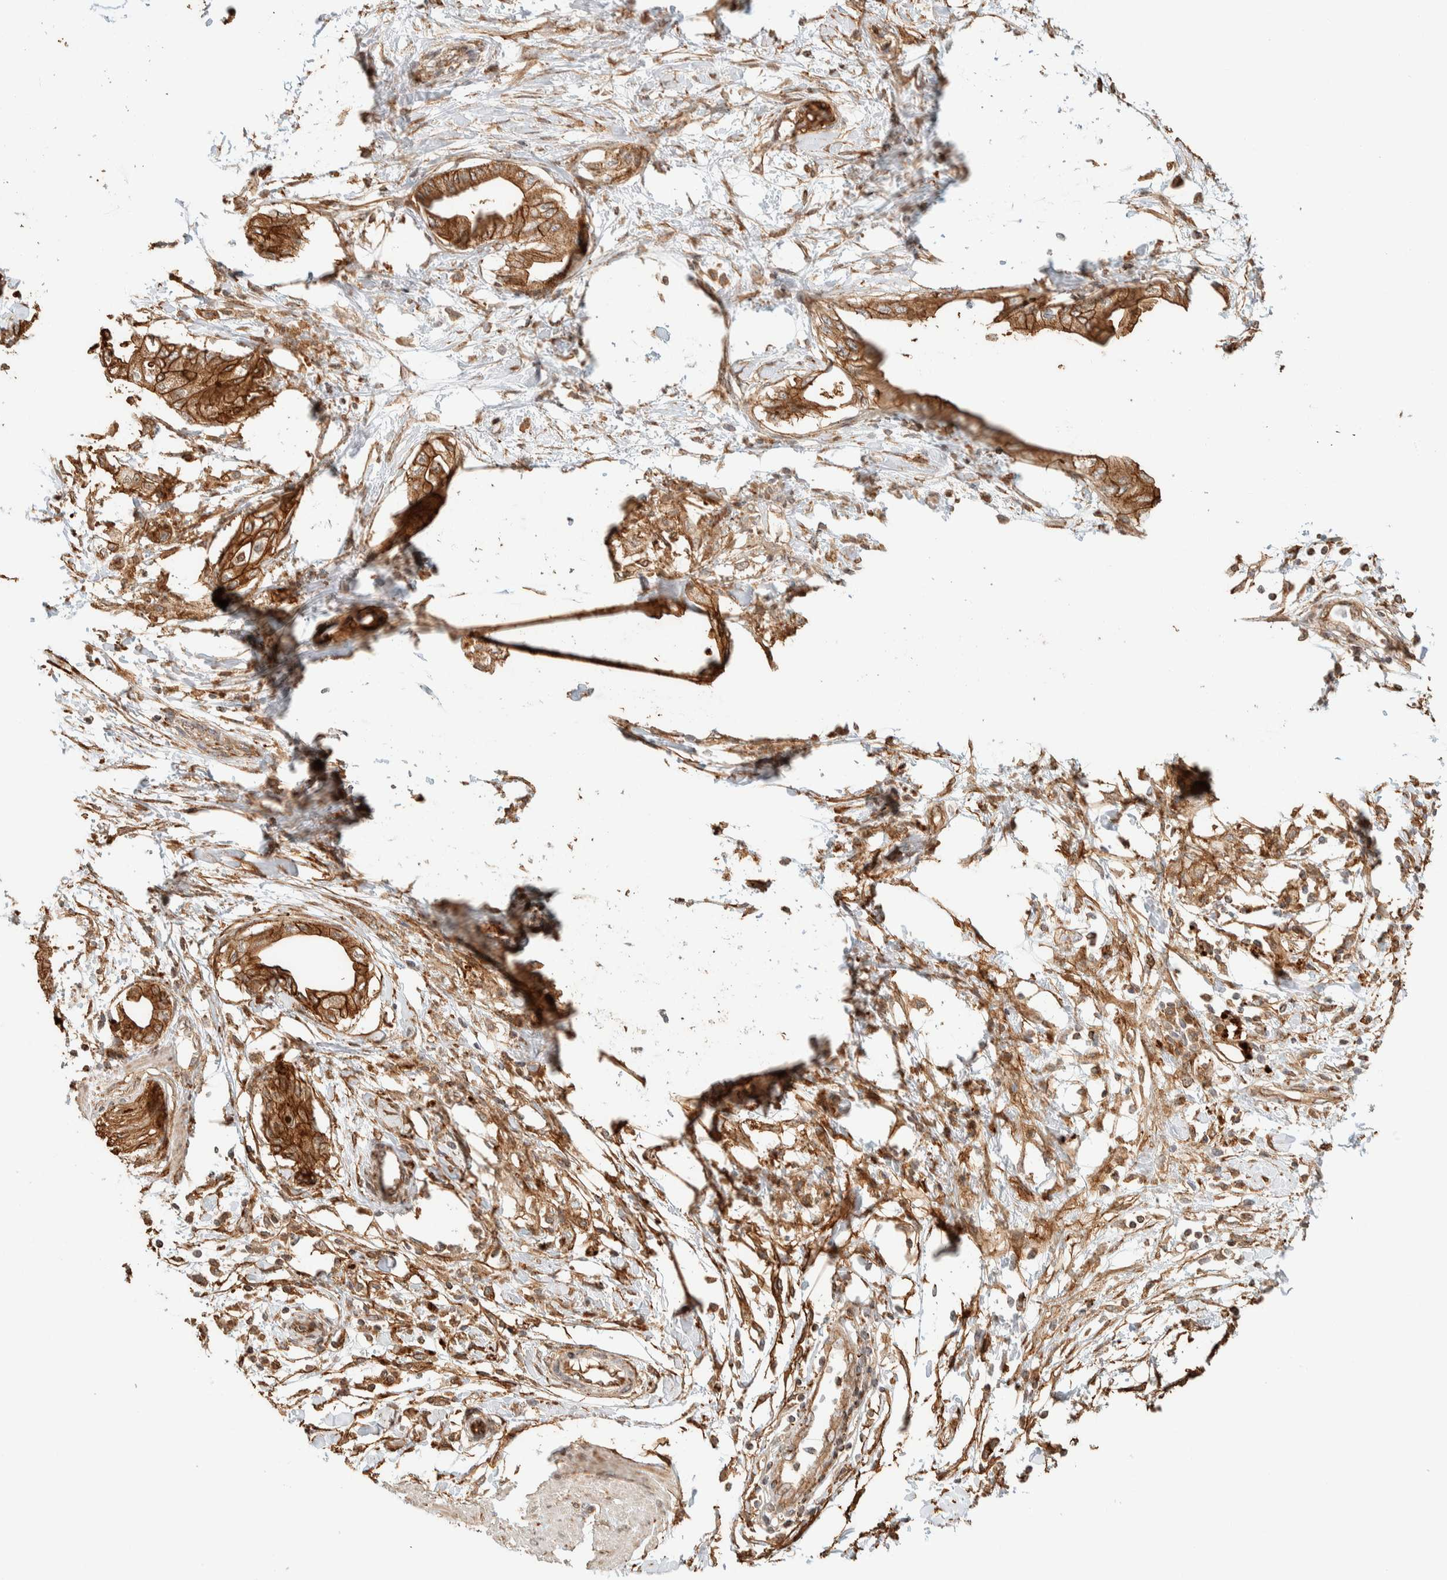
{"staining": {"intensity": "moderate", "quantity": ">75%", "location": "cytoplasmic/membranous"}, "tissue": "pancreatic cancer", "cell_type": "Tumor cells", "image_type": "cancer", "snomed": [{"axis": "morphology", "description": "Normal tissue, NOS"}, {"axis": "morphology", "description": "Adenocarcinoma, NOS"}, {"axis": "topography", "description": "Pancreas"}, {"axis": "topography", "description": "Duodenum"}], "caption": "Pancreatic cancer tissue displays moderate cytoplasmic/membranous staining in approximately >75% of tumor cells, visualized by immunohistochemistry.", "gene": "KIF9", "patient": {"sex": "female", "age": 60}}